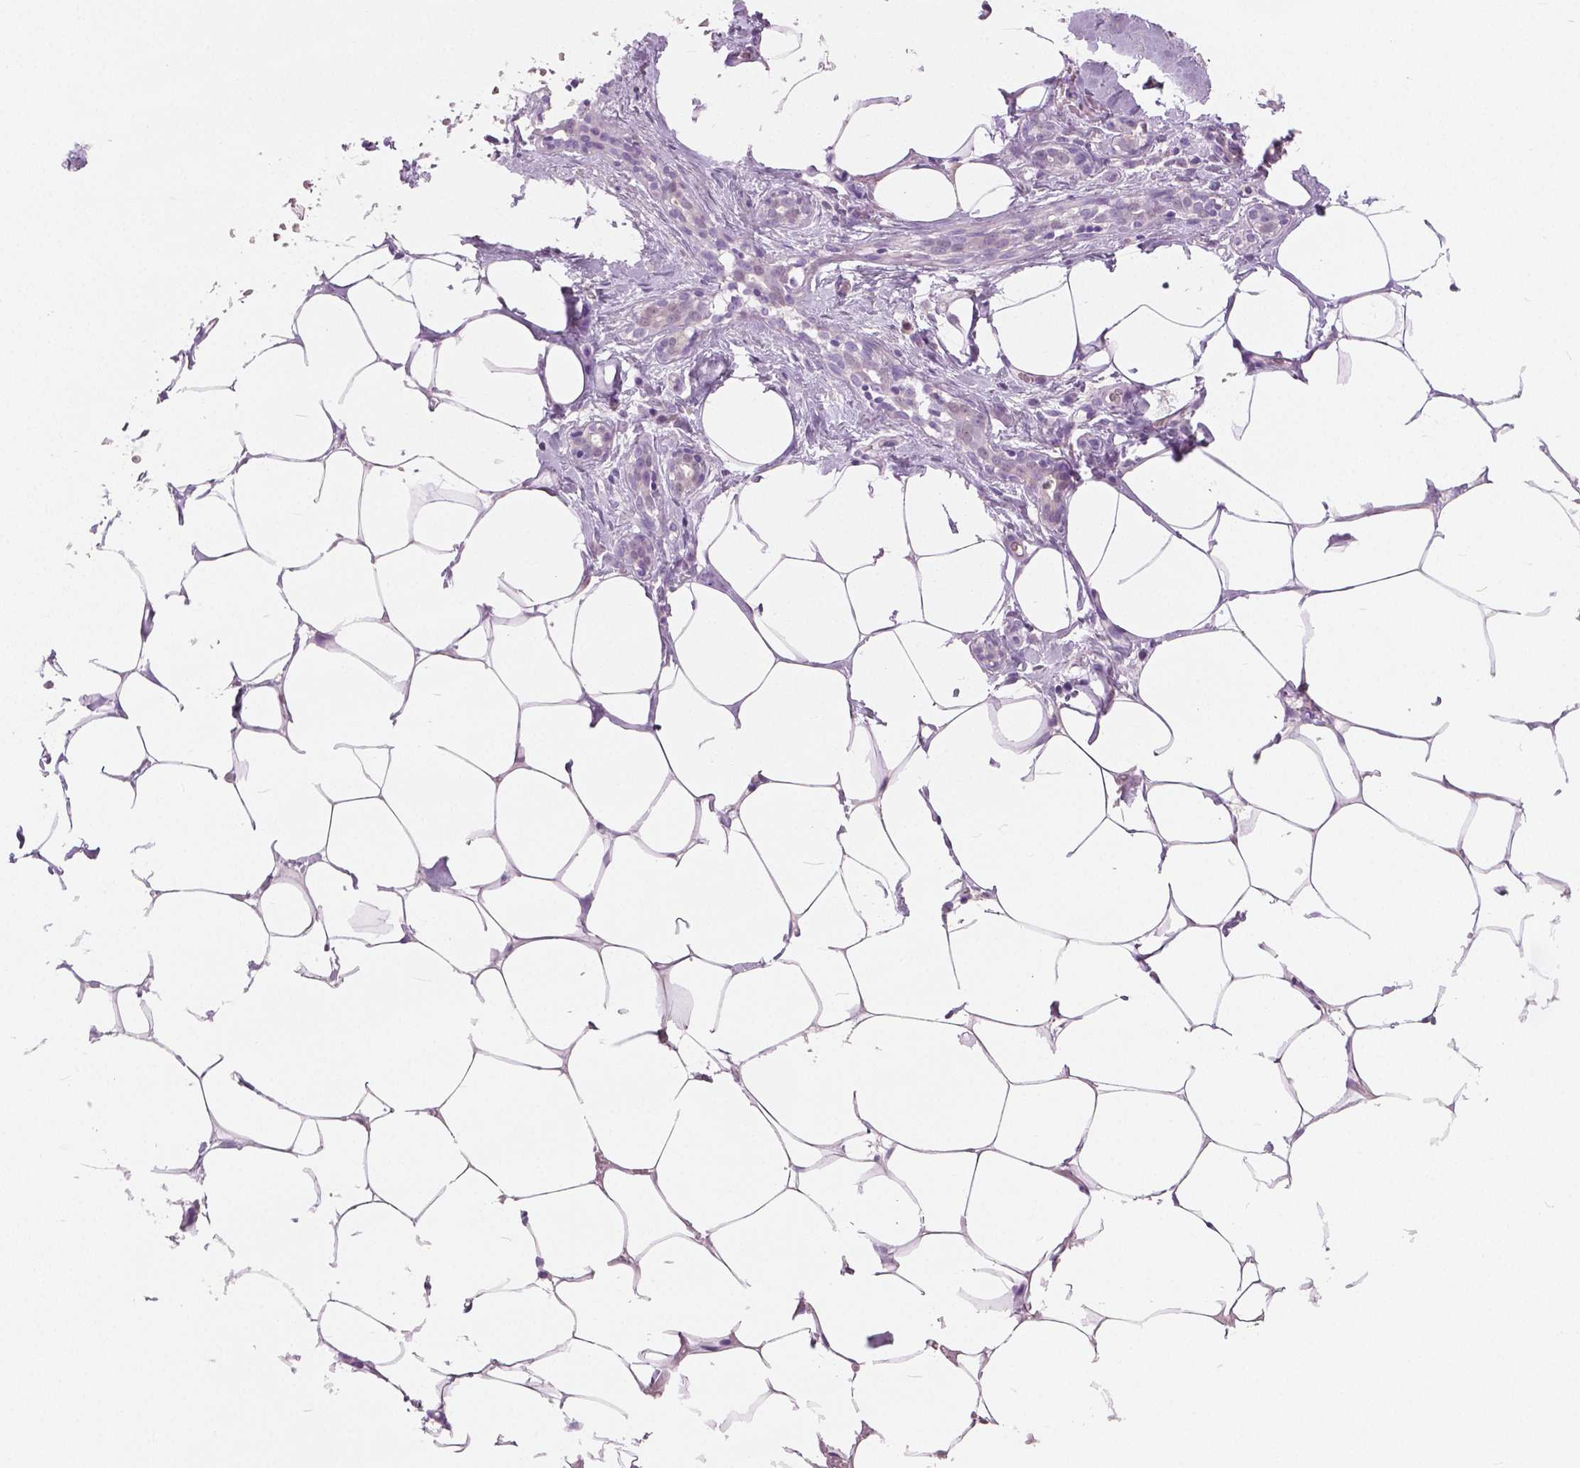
{"staining": {"intensity": "negative", "quantity": "none", "location": "none"}, "tissue": "breast", "cell_type": "Adipocytes", "image_type": "normal", "snomed": [{"axis": "morphology", "description": "Normal tissue, NOS"}, {"axis": "topography", "description": "Breast"}], "caption": "This histopathology image is of normal breast stained with immunohistochemistry to label a protein in brown with the nuclei are counter-stained blue. There is no expression in adipocytes.", "gene": "GALM", "patient": {"sex": "female", "age": 27}}